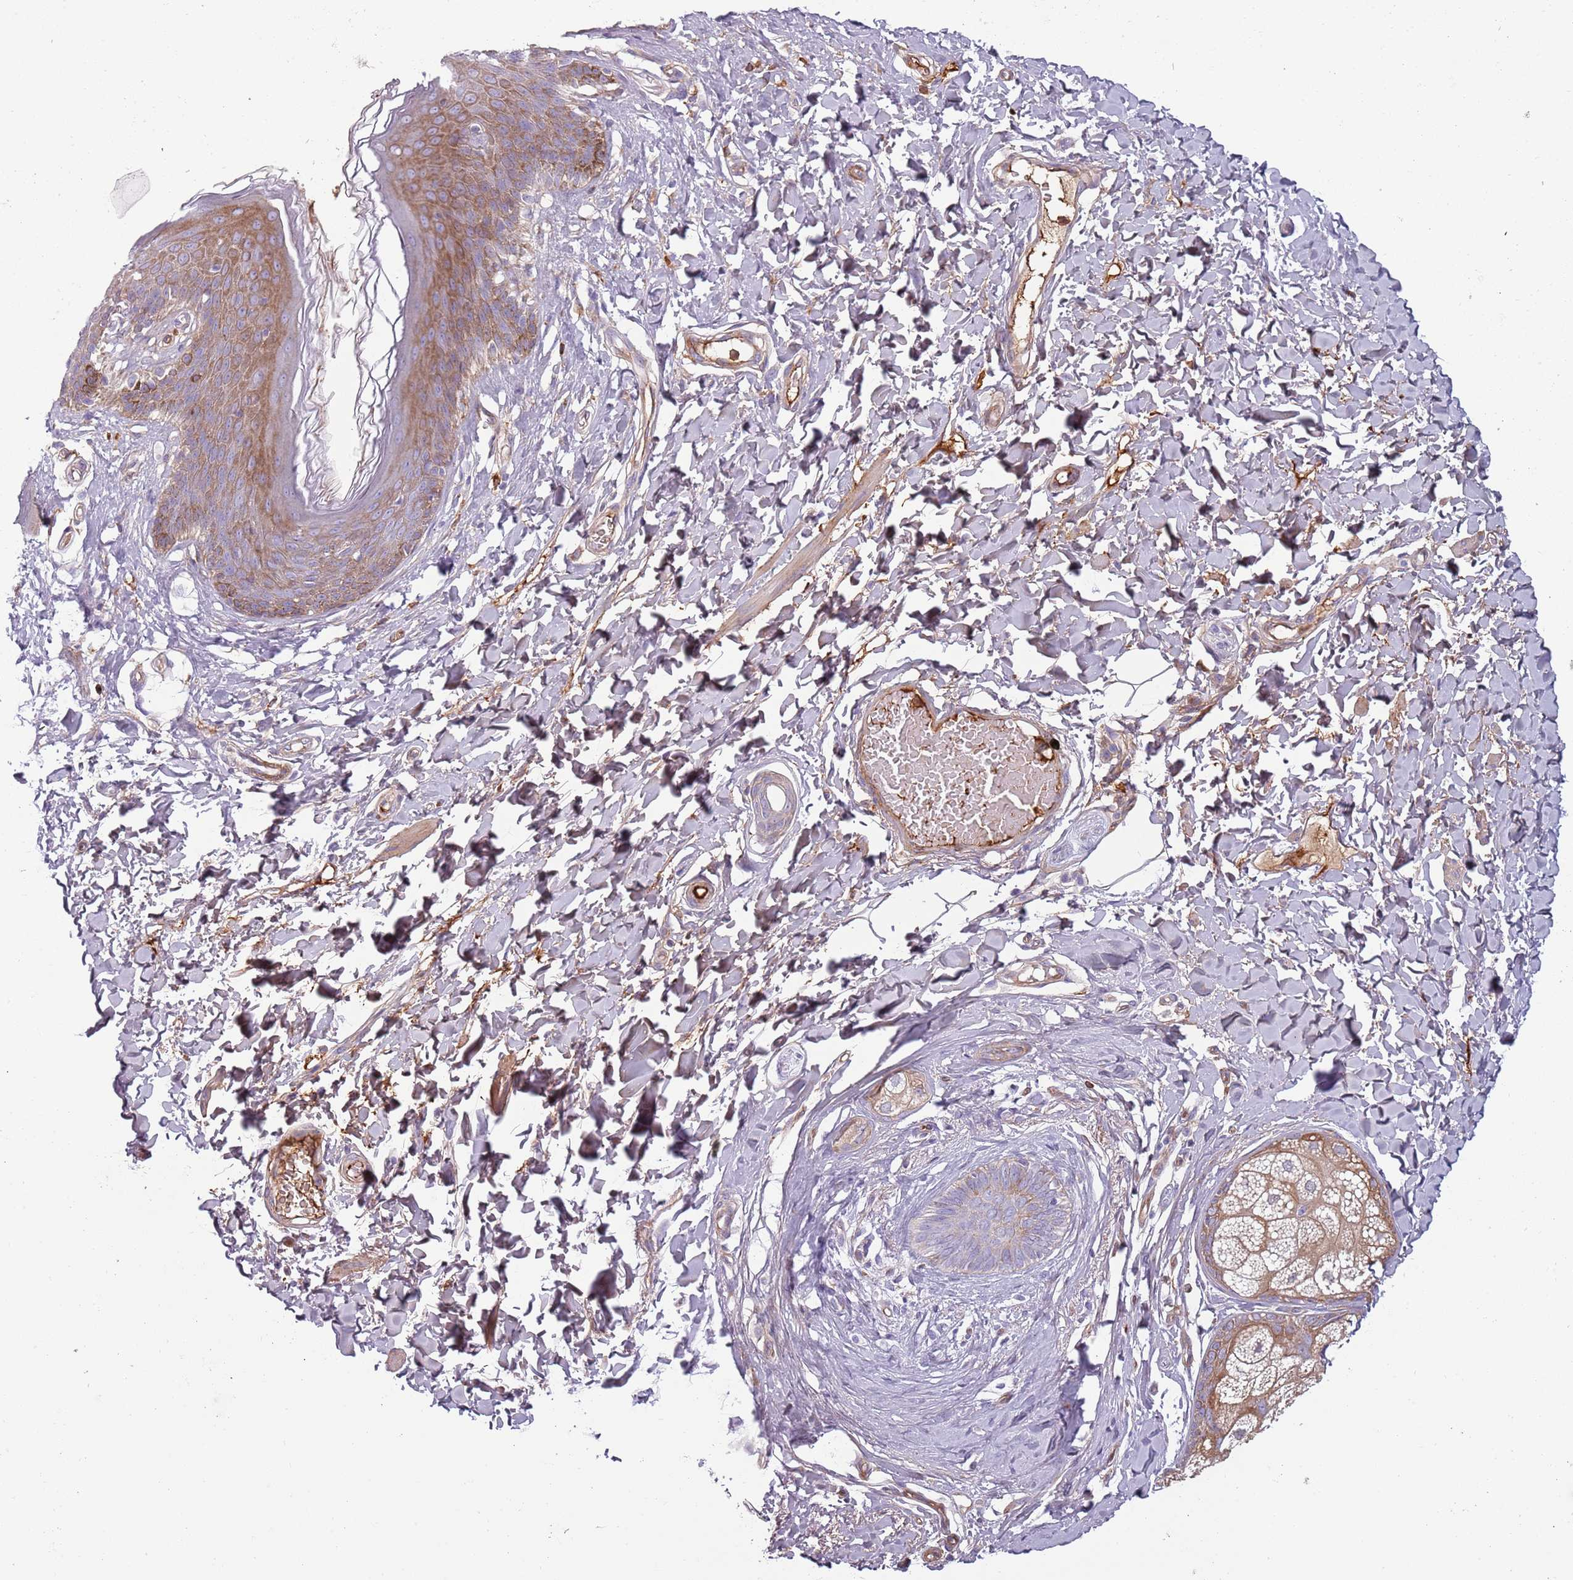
{"staining": {"intensity": "moderate", "quantity": "25%-75%", "location": "cytoplasmic/membranous"}, "tissue": "skin", "cell_type": "Epidermal cells", "image_type": "normal", "snomed": [{"axis": "morphology", "description": "Normal tissue, NOS"}, {"axis": "topography", "description": "Vulva"}], "caption": "Immunohistochemical staining of normal human skin displays moderate cytoplasmic/membranous protein expression in about 25%-75% of epidermal cells. The staining is performed using DAB brown chromogen to label protein expression. The nuclei are counter-stained blue using hematoxylin.", "gene": "NADK", "patient": {"sex": "female", "age": 66}}